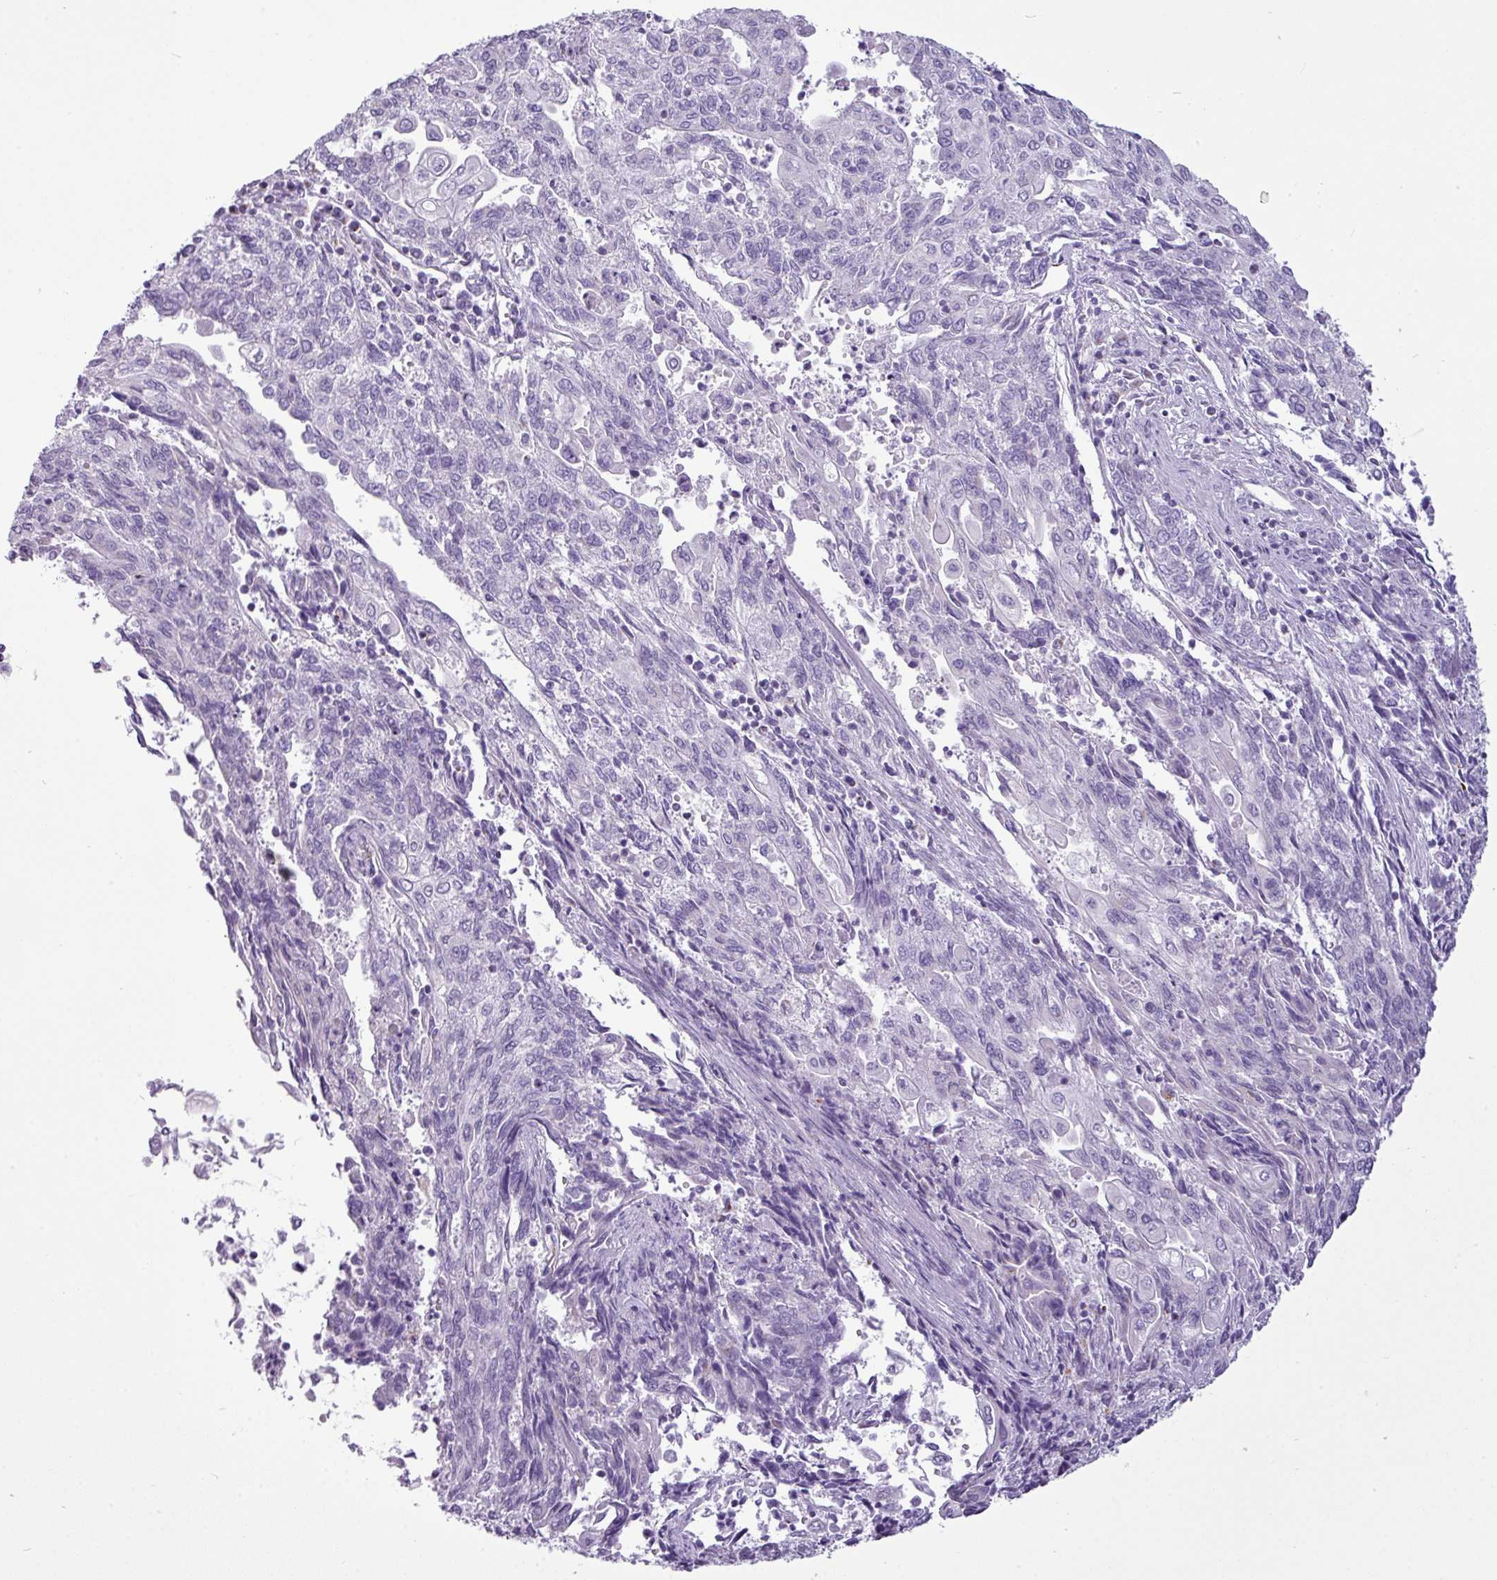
{"staining": {"intensity": "negative", "quantity": "none", "location": "none"}, "tissue": "endometrial cancer", "cell_type": "Tumor cells", "image_type": "cancer", "snomed": [{"axis": "morphology", "description": "Adenocarcinoma, NOS"}, {"axis": "topography", "description": "Endometrium"}], "caption": "Tumor cells are negative for protein expression in human endometrial cancer.", "gene": "FAM43A", "patient": {"sex": "female", "age": 54}}